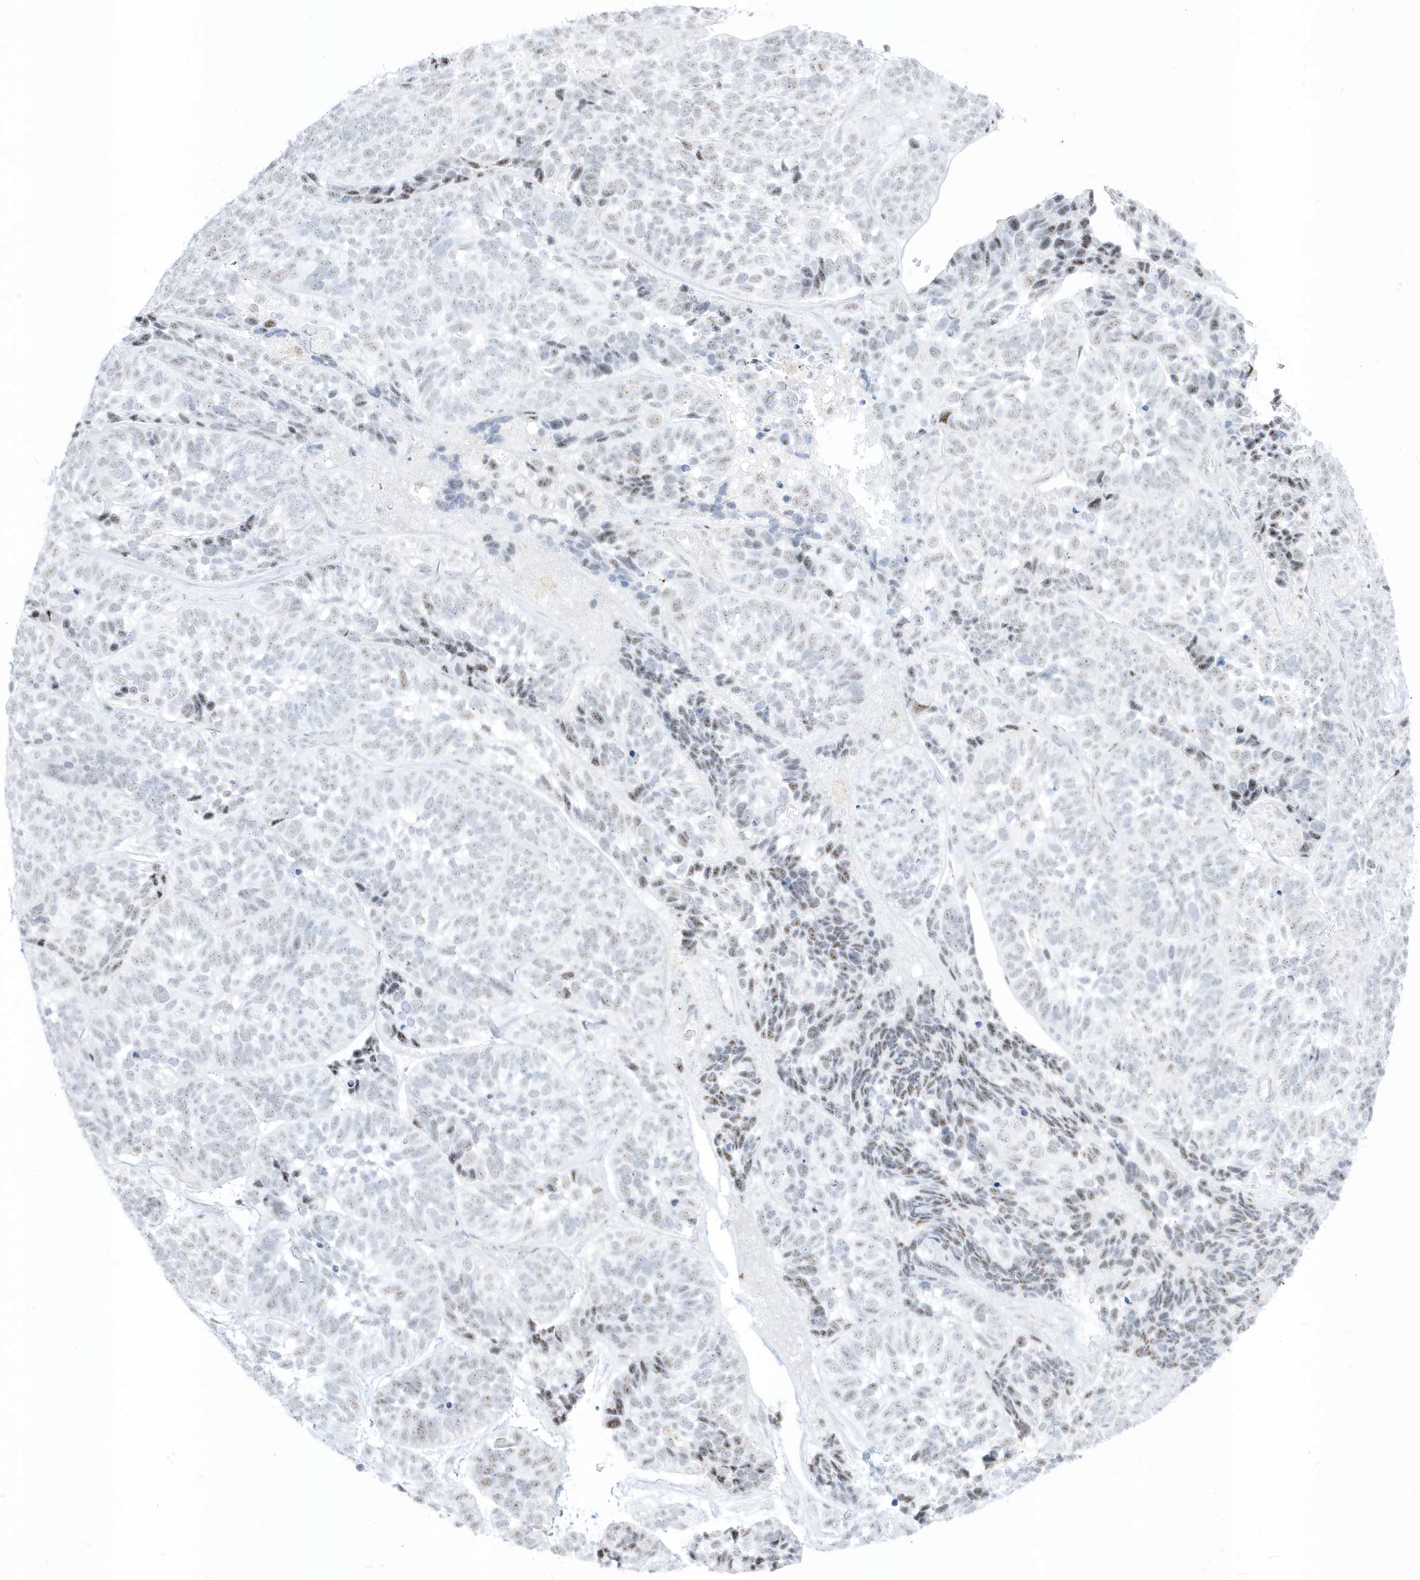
{"staining": {"intensity": "negative", "quantity": "none", "location": "none"}, "tissue": "skin cancer", "cell_type": "Tumor cells", "image_type": "cancer", "snomed": [{"axis": "morphology", "description": "Basal cell carcinoma"}, {"axis": "topography", "description": "Skin"}], "caption": "The photomicrograph displays no significant staining in tumor cells of skin cancer.", "gene": "PLEKHN1", "patient": {"sex": "male", "age": 62}}